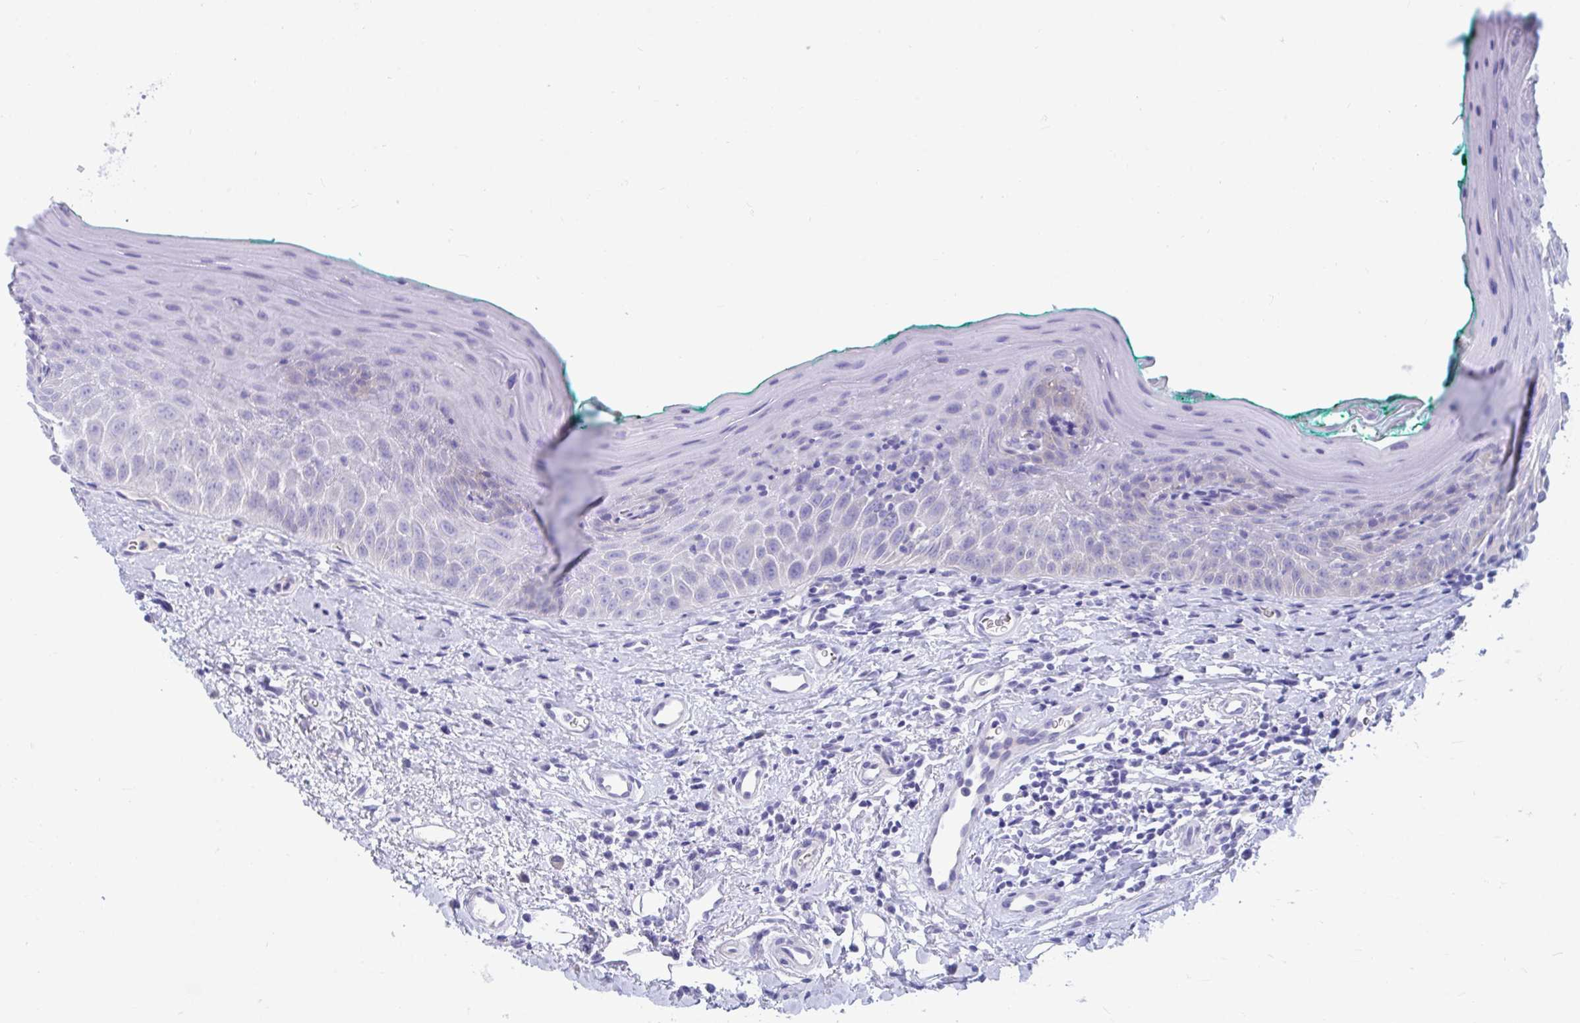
{"staining": {"intensity": "negative", "quantity": "none", "location": "none"}, "tissue": "oral mucosa", "cell_type": "Squamous epithelial cells", "image_type": "normal", "snomed": [{"axis": "morphology", "description": "Normal tissue, NOS"}, {"axis": "topography", "description": "Oral tissue"}, {"axis": "topography", "description": "Tounge, NOS"}], "caption": "Immunohistochemistry (IHC) image of benign human oral mucosa stained for a protein (brown), which exhibits no staining in squamous epithelial cells.", "gene": "TTC30A", "patient": {"sex": "male", "age": 83}}